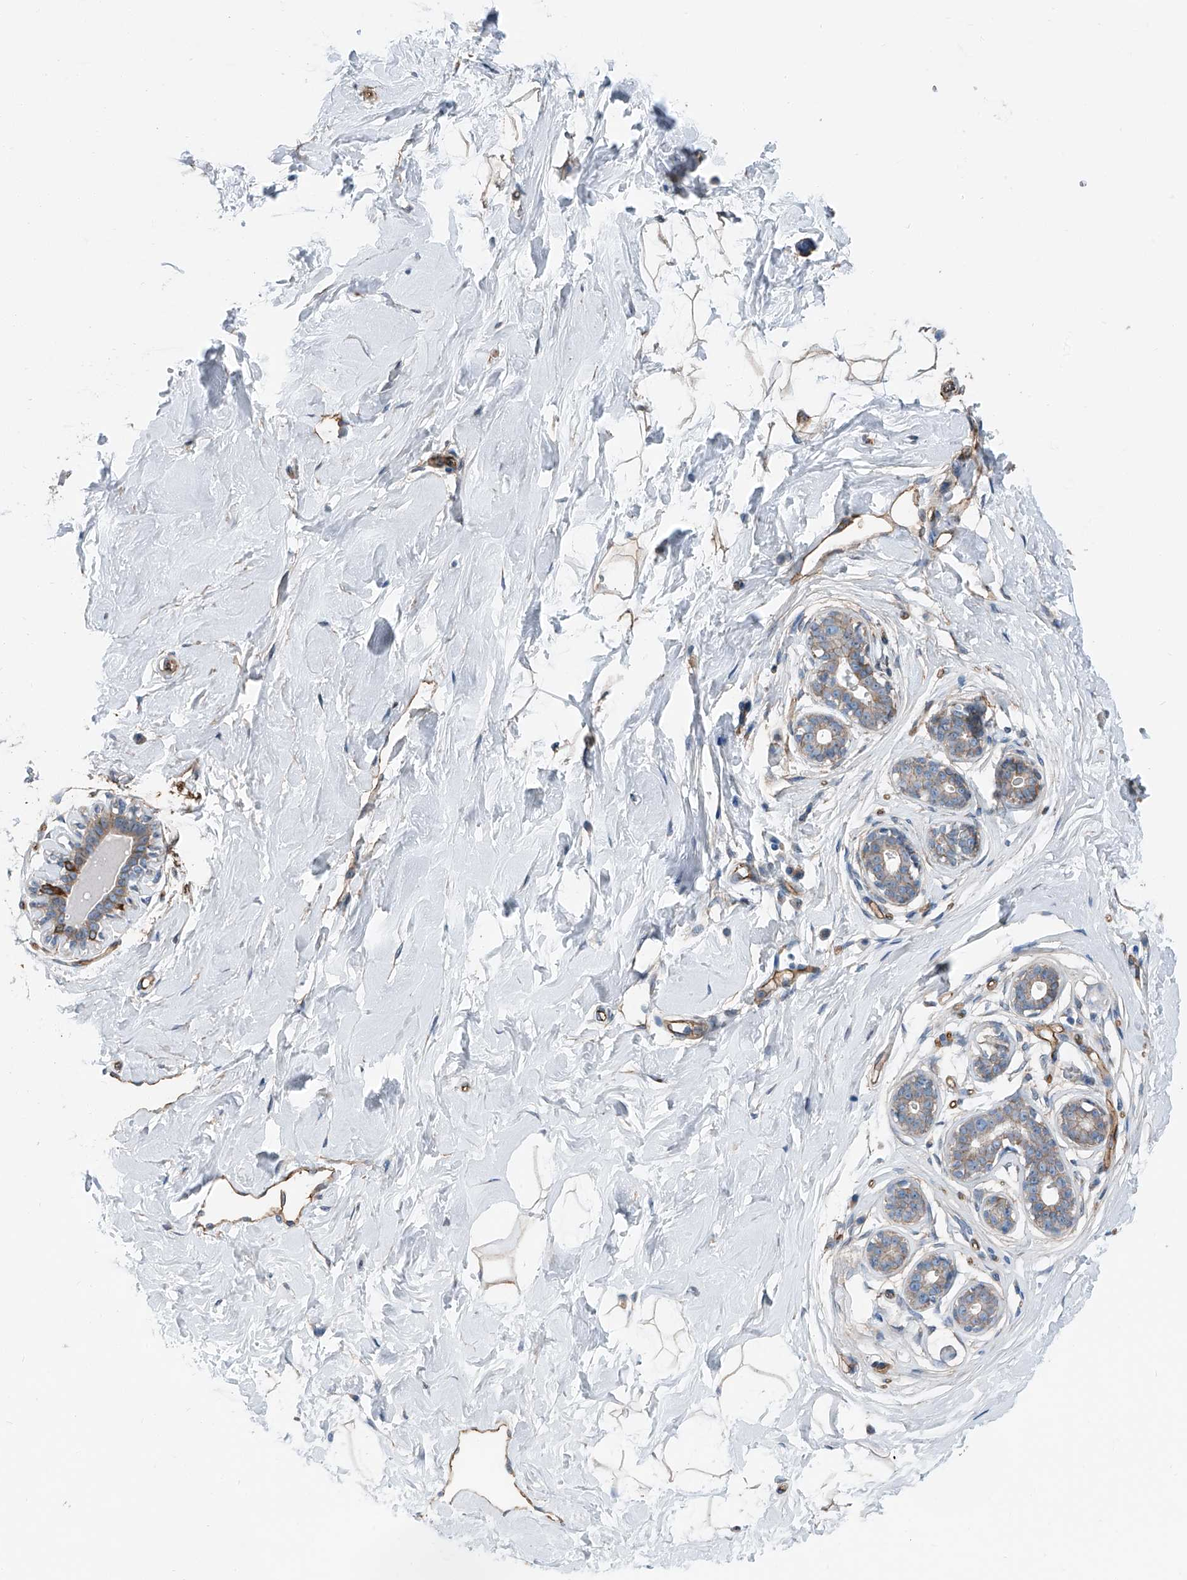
{"staining": {"intensity": "weak", "quantity": ">75%", "location": "cytoplasmic/membranous"}, "tissue": "breast", "cell_type": "Adipocytes", "image_type": "normal", "snomed": [{"axis": "morphology", "description": "Normal tissue, NOS"}, {"axis": "morphology", "description": "Adenoma, NOS"}, {"axis": "topography", "description": "Breast"}], "caption": "Approximately >75% of adipocytes in benign breast show weak cytoplasmic/membranous protein staining as visualized by brown immunohistochemical staining.", "gene": "THEMIS2", "patient": {"sex": "female", "age": 23}}